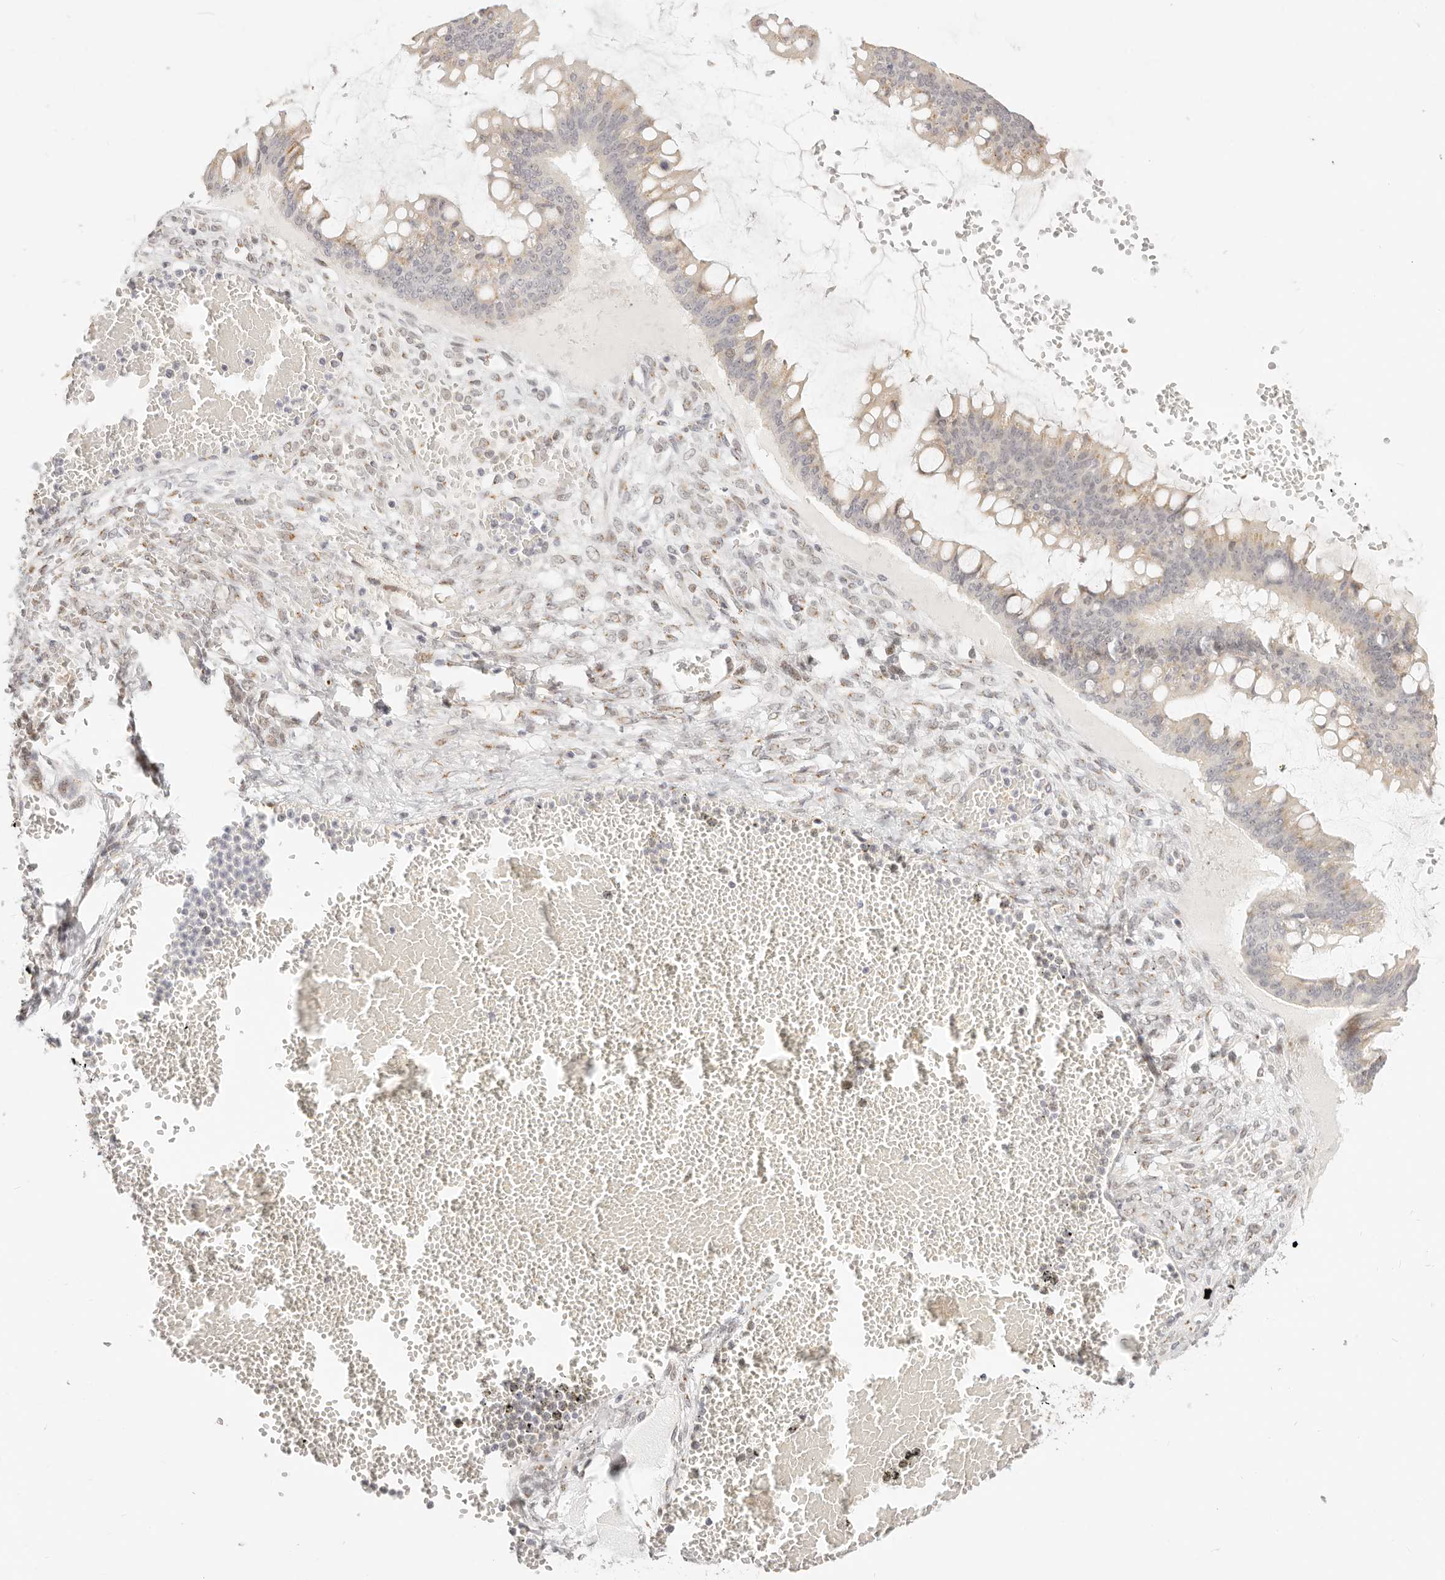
{"staining": {"intensity": "weak", "quantity": "25%-75%", "location": "cytoplasmic/membranous"}, "tissue": "ovarian cancer", "cell_type": "Tumor cells", "image_type": "cancer", "snomed": [{"axis": "morphology", "description": "Cystadenocarcinoma, mucinous, NOS"}, {"axis": "topography", "description": "Ovary"}], "caption": "Immunohistochemical staining of ovarian mucinous cystadenocarcinoma exhibits low levels of weak cytoplasmic/membranous positivity in about 25%-75% of tumor cells.", "gene": "FAM20B", "patient": {"sex": "female", "age": 73}}